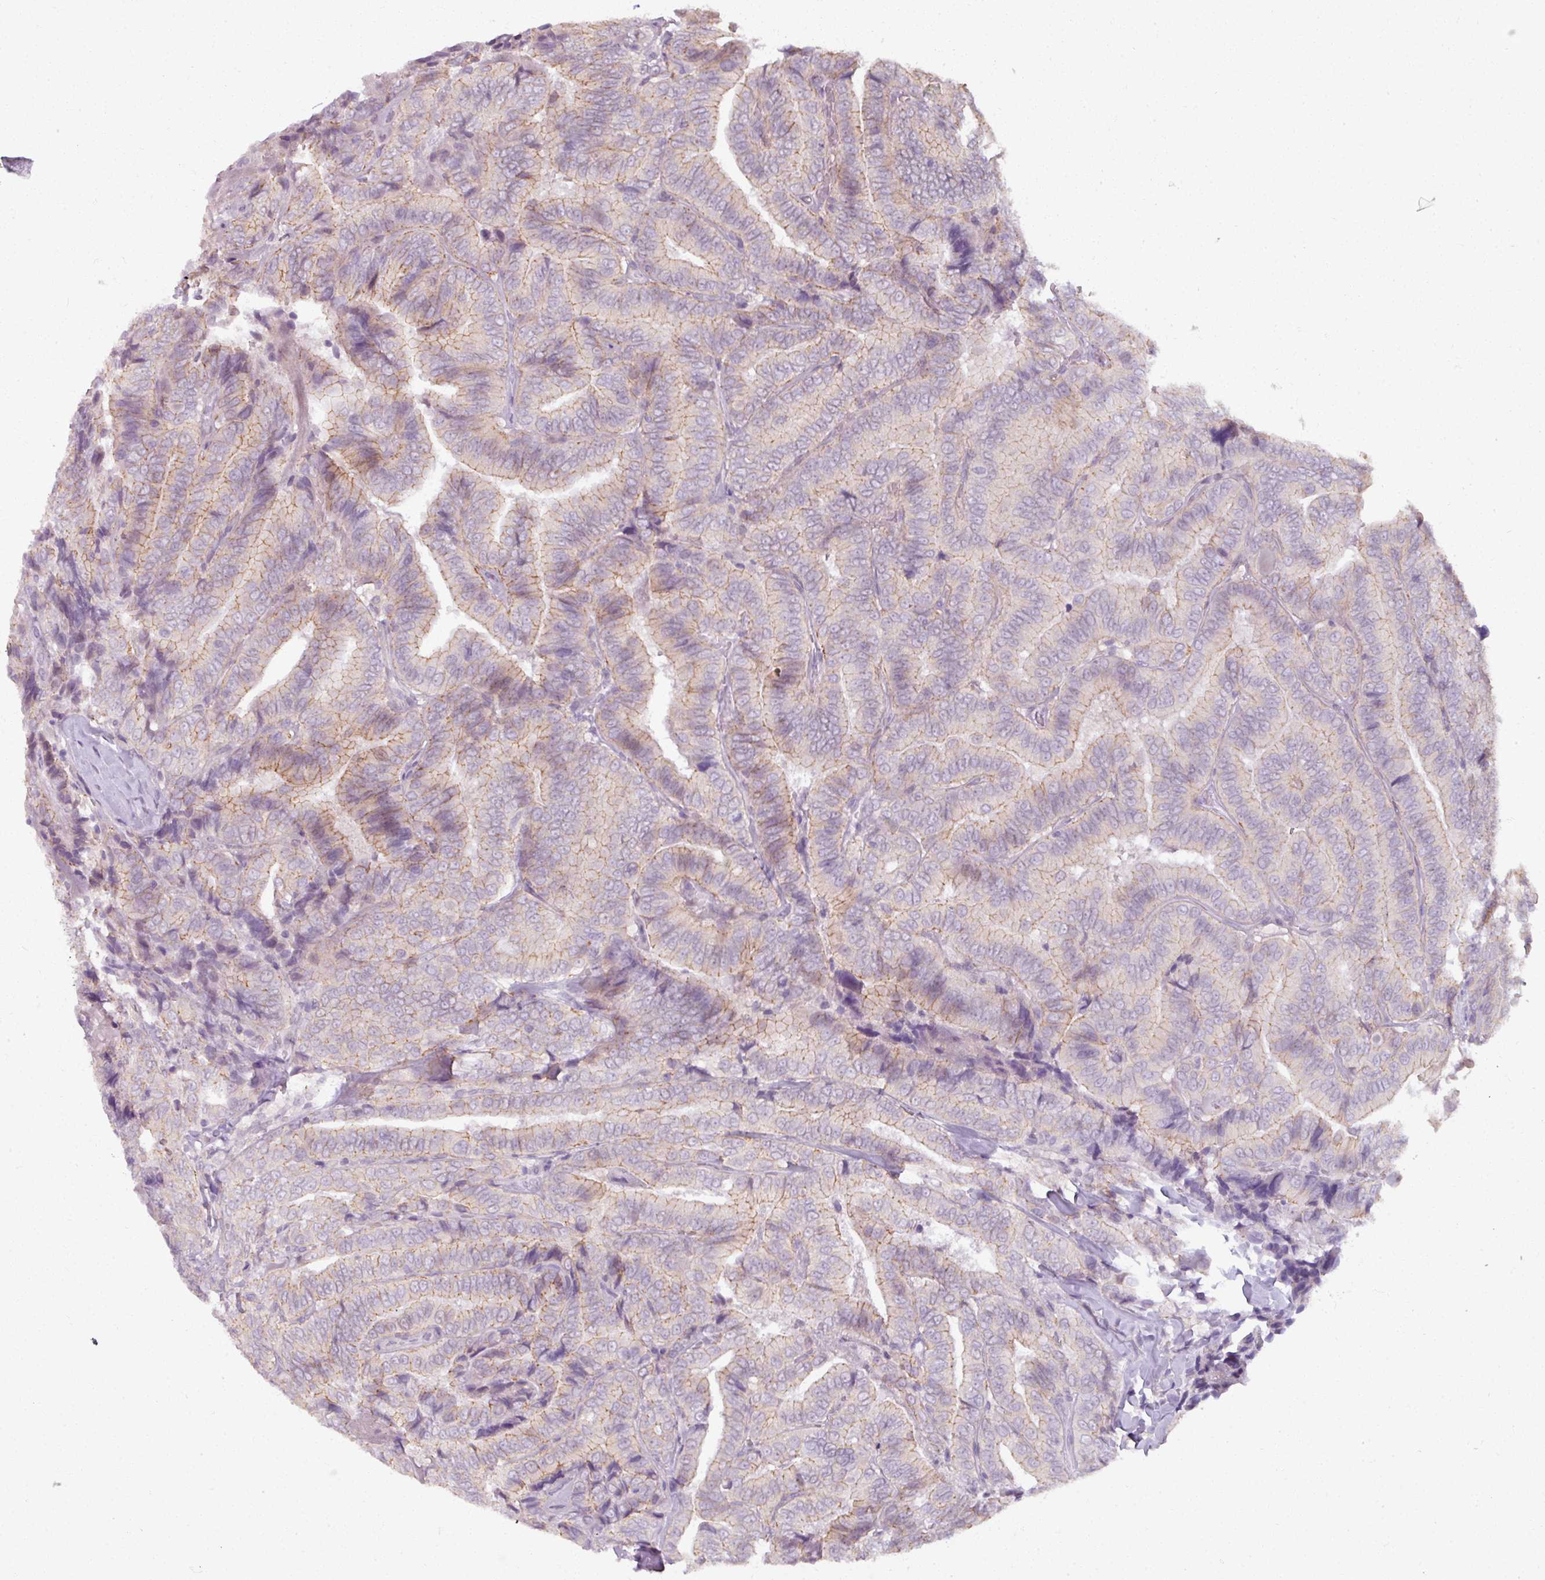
{"staining": {"intensity": "weak", "quantity": "25%-75%", "location": "cytoplasmic/membranous"}, "tissue": "thyroid cancer", "cell_type": "Tumor cells", "image_type": "cancer", "snomed": [{"axis": "morphology", "description": "Papillary adenocarcinoma, NOS"}, {"axis": "topography", "description": "Thyroid gland"}], "caption": "IHC image of neoplastic tissue: human thyroid cancer (papillary adenocarcinoma) stained using immunohistochemistry (IHC) exhibits low levels of weak protein expression localized specifically in the cytoplasmic/membranous of tumor cells, appearing as a cytoplasmic/membranous brown color.", "gene": "PNMA6A", "patient": {"sex": "male", "age": 61}}